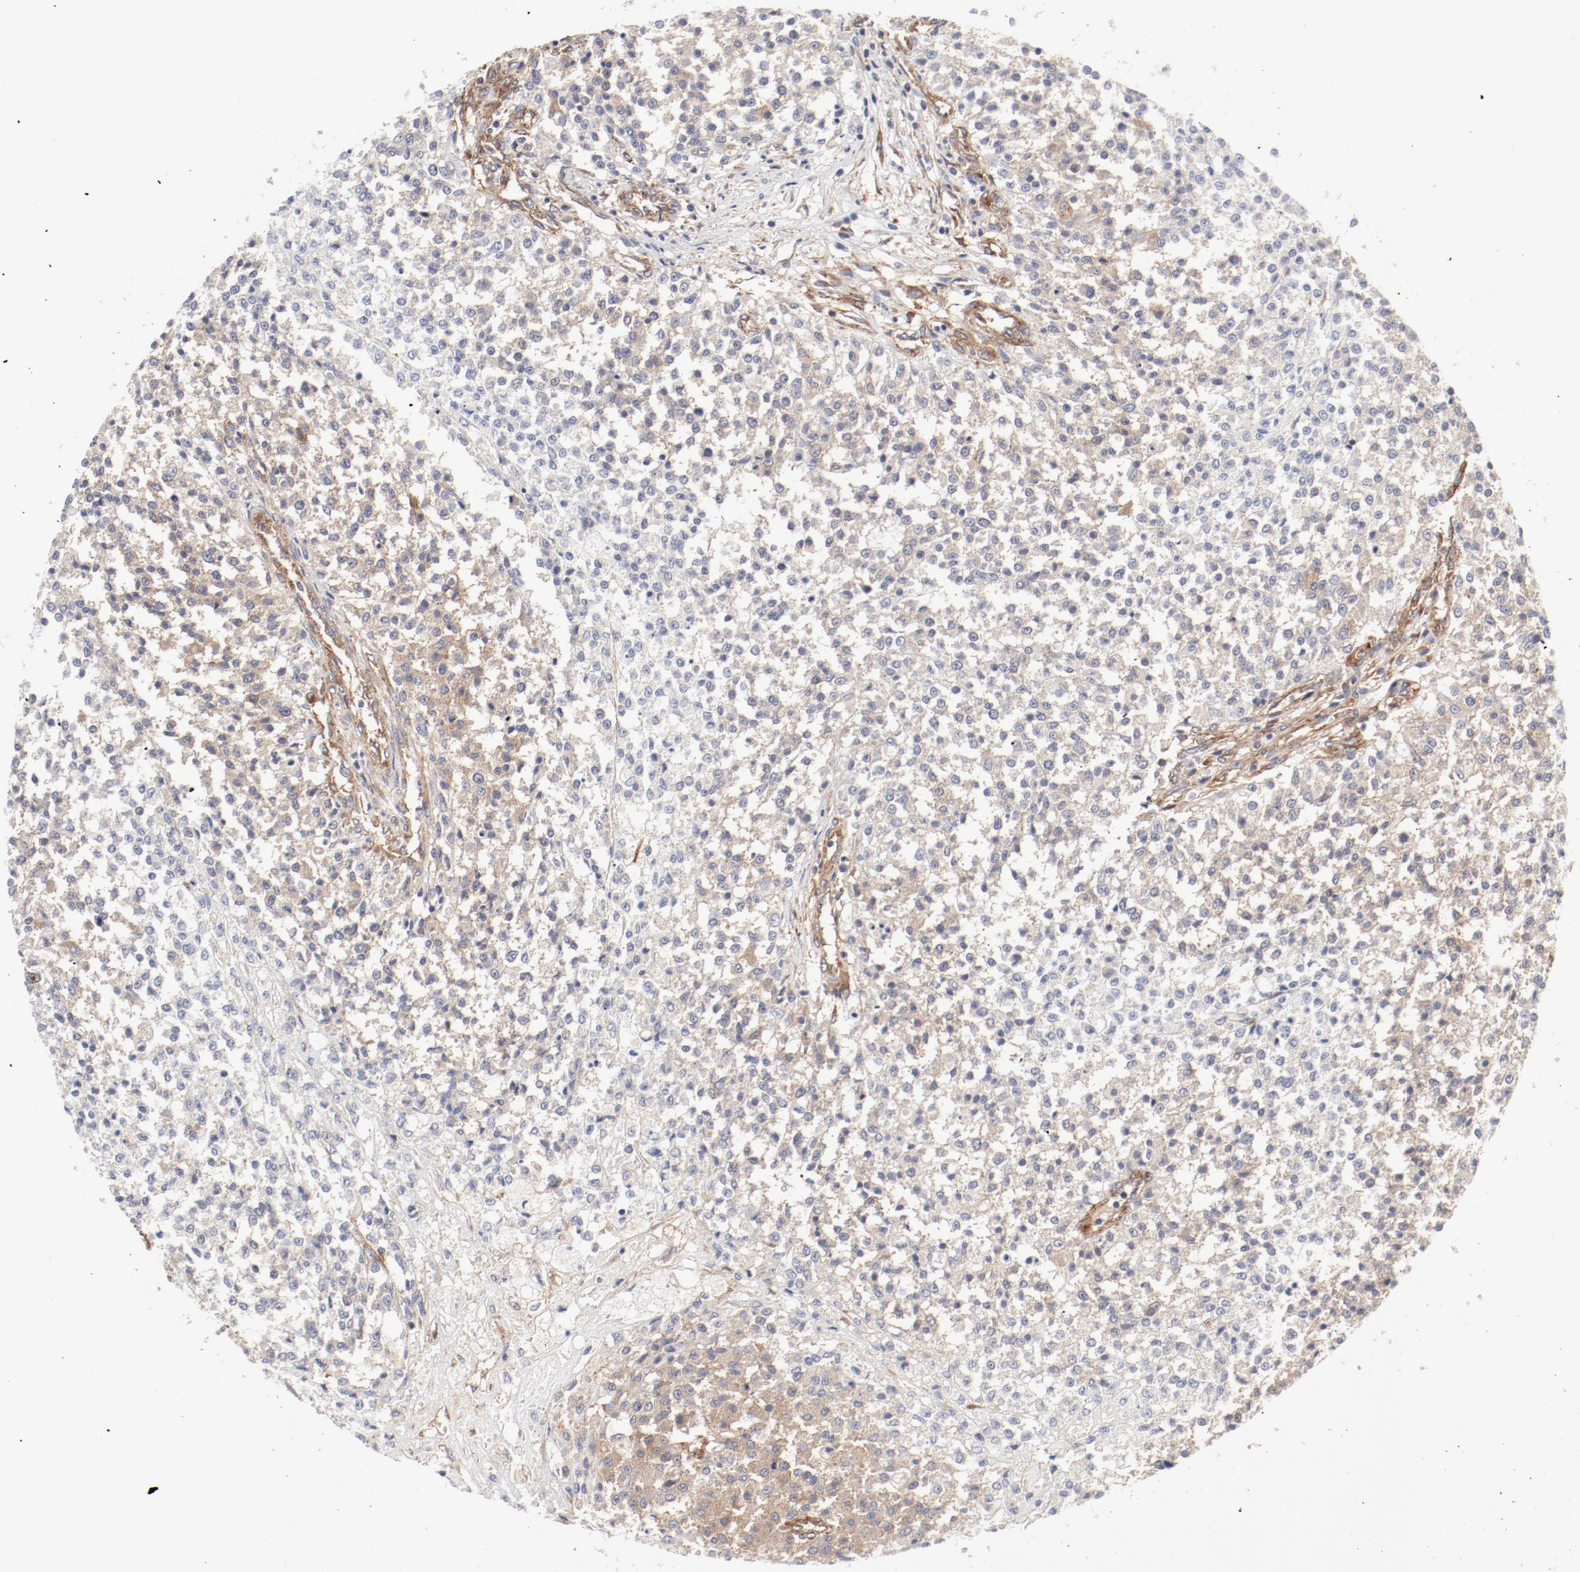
{"staining": {"intensity": "weak", "quantity": "25%-75%", "location": "cytoplasmic/membranous"}, "tissue": "testis cancer", "cell_type": "Tumor cells", "image_type": "cancer", "snomed": [{"axis": "morphology", "description": "Seminoma, NOS"}, {"axis": "topography", "description": "Testis"}], "caption": "Protein expression analysis of testis cancer exhibits weak cytoplasmic/membranous positivity in approximately 25%-75% of tumor cells. The protein is stained brown, and the nuclei are stained in blue (DAB IHC with brightfield microscopy, high magnification).", "gene": "AP2A1", "patient": {"sex": "male", "age": 59}}